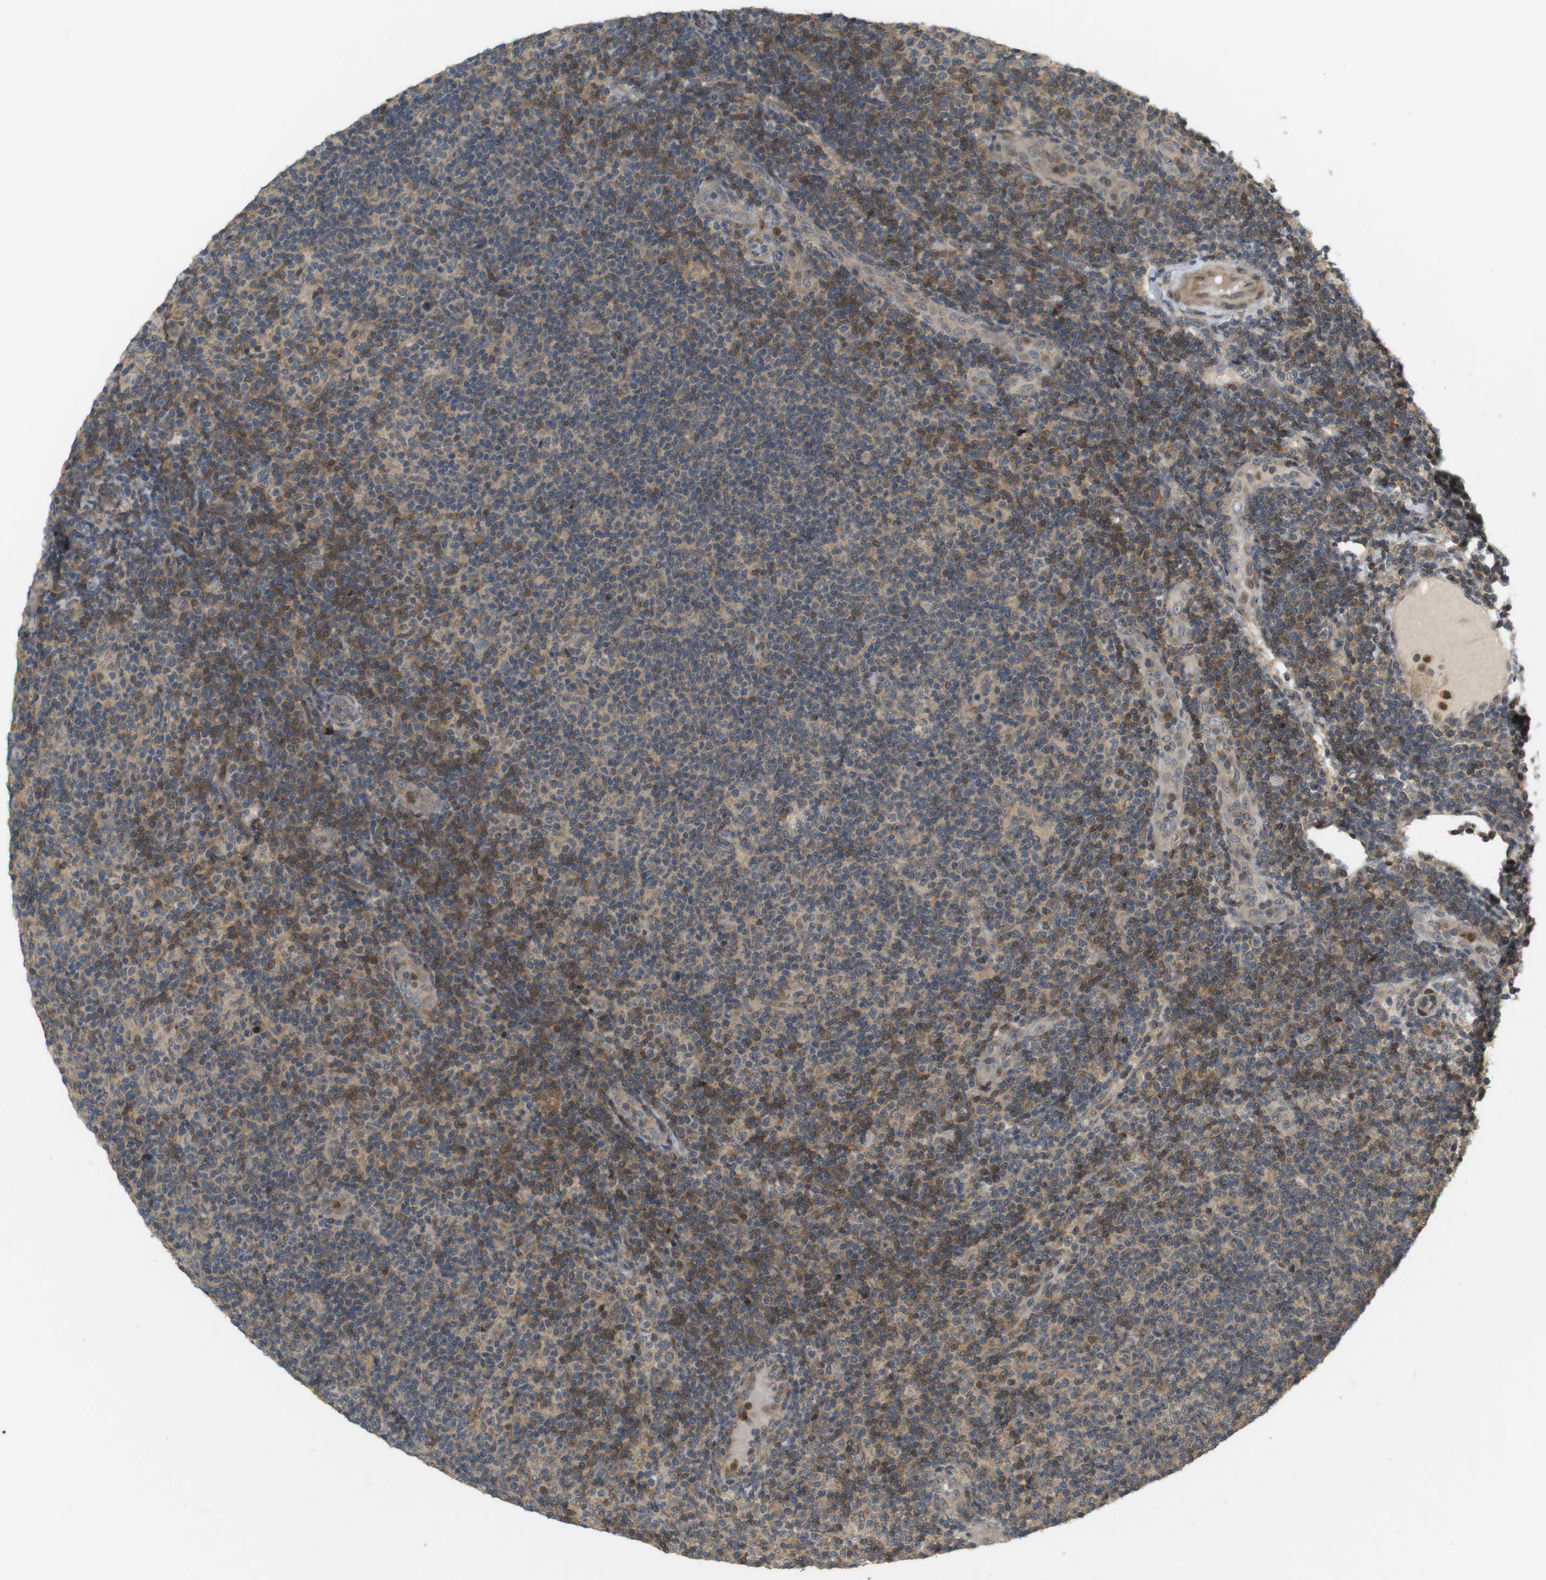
{"staining": {"intensity": "moderate", "quantity": "25%-75%", "location": "cytoplasmic/membranous,nuclear"}, "tissue": "lymphoma", "cell_type": "Tumor cells", "image_type": "cancer", "snomed": [{"axis": "morphology", "description": "Malignant lymphoma, non-Hodgkin's type, Low grade"}, {"axis": "topography", "description": "Lymph node"}], "caption": "This histopathology image shows immunohistochemistry staining of malignant lymphoma, non-Hodgkin's type (low-grade), with medium moderate cytoplasmic/membranous and nuclear expression in approximately 25%-75% of tumor cells.", "gene": "TMX3", "patient": {"sex": "male", "age": 83}}